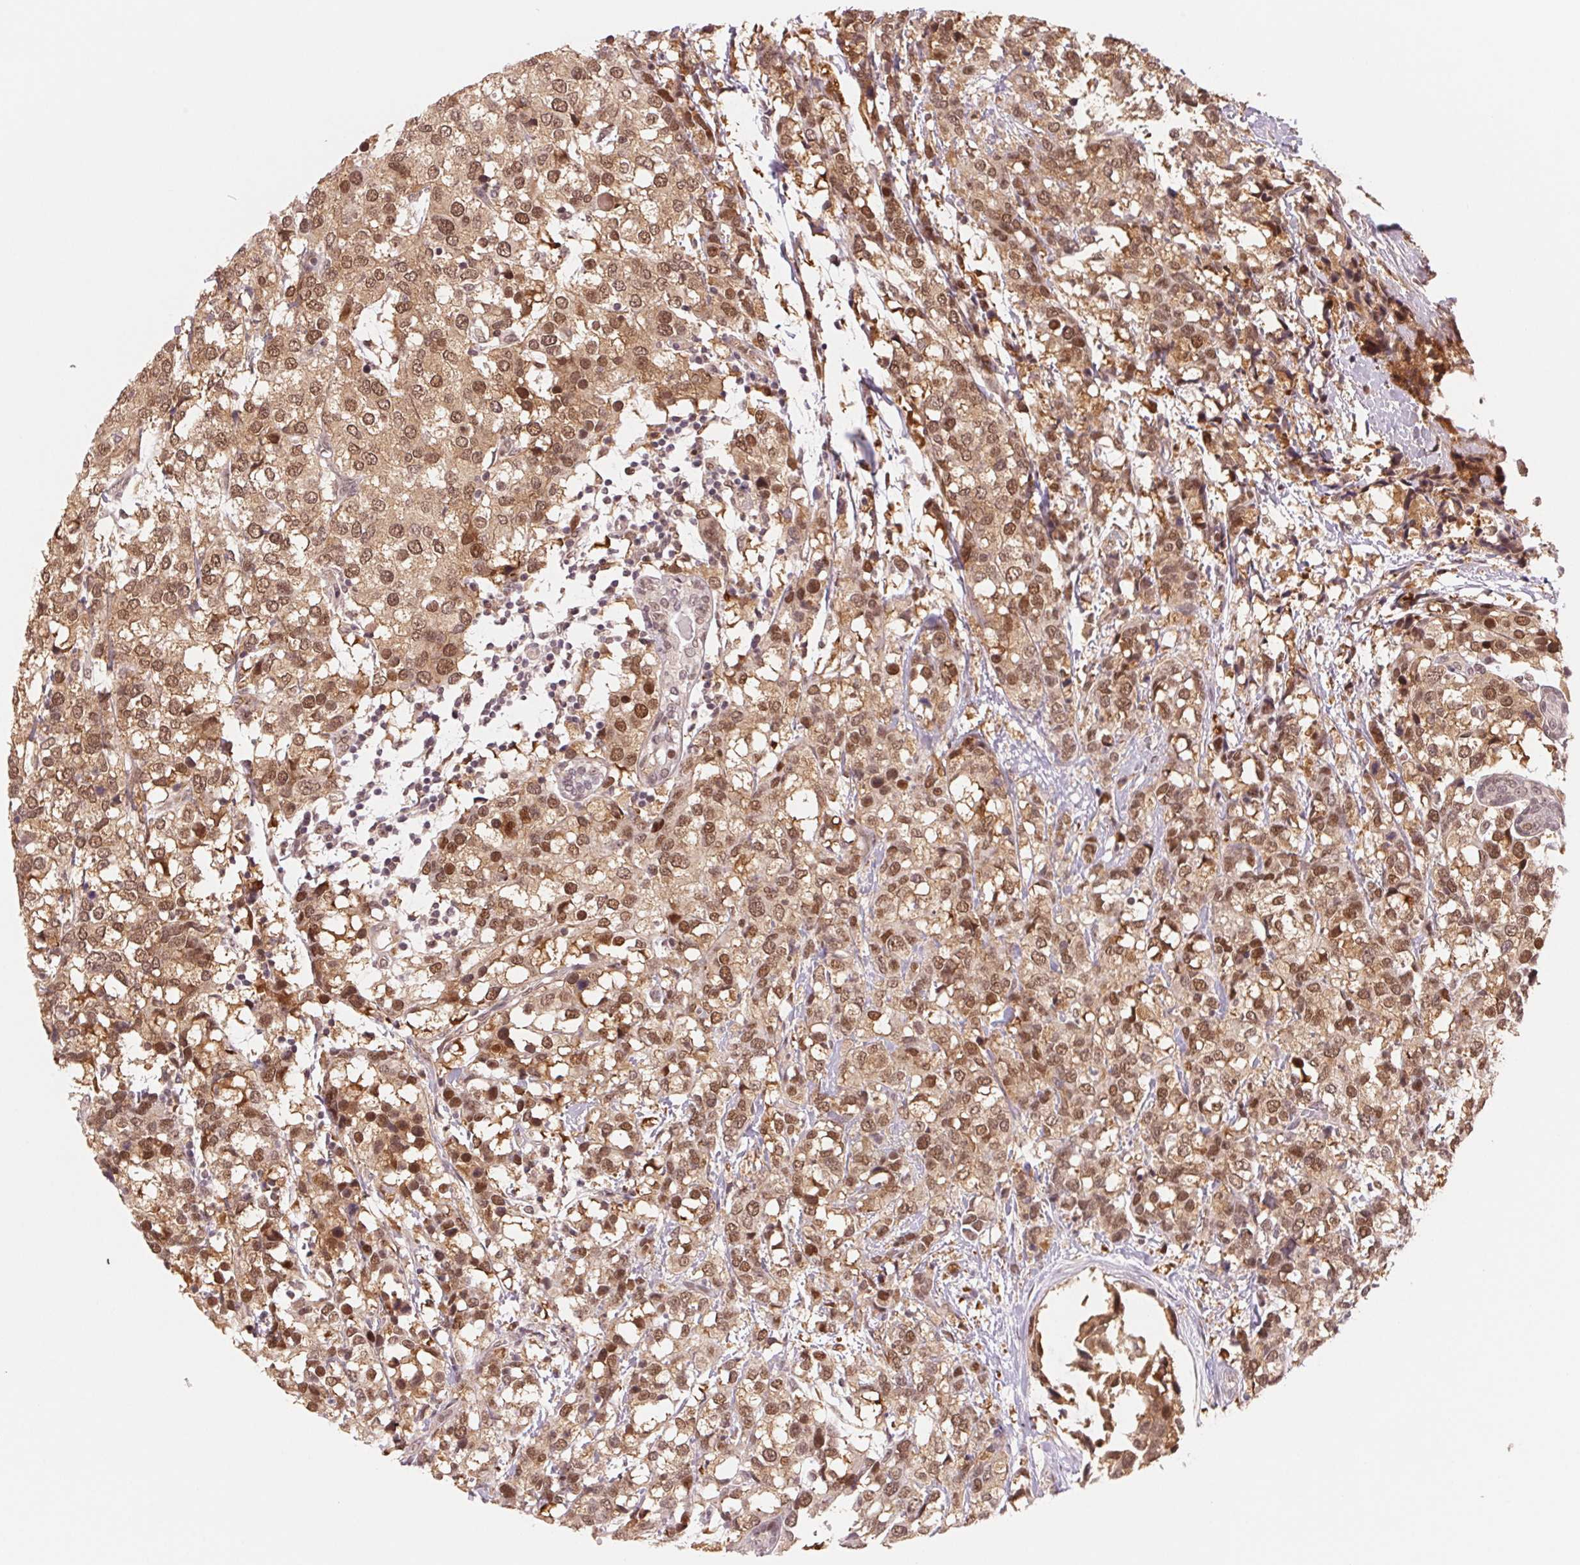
{"staining": {"intensity": "moderate", "quantity": ">75%", "location": "cytoplasmic/membranous,nuclear"}, "tissue": "breast cancer", "cell_type": "Tumor cells", "image_type": "cancer", "snomed": [{"axis": "morphology", "description": "Lobular carcinoma"}, {"axis": "topography", "description": "Breast"}], "caption": "Protein expression analysis of human breast cancer (lobular carcinoma) reveals moderate cytoplasmic/membranous and nuclear staining in approximately >75% of tumor cells.", "gene": "DNAJB6", "patient": {"sex": "female", "age": 59}}